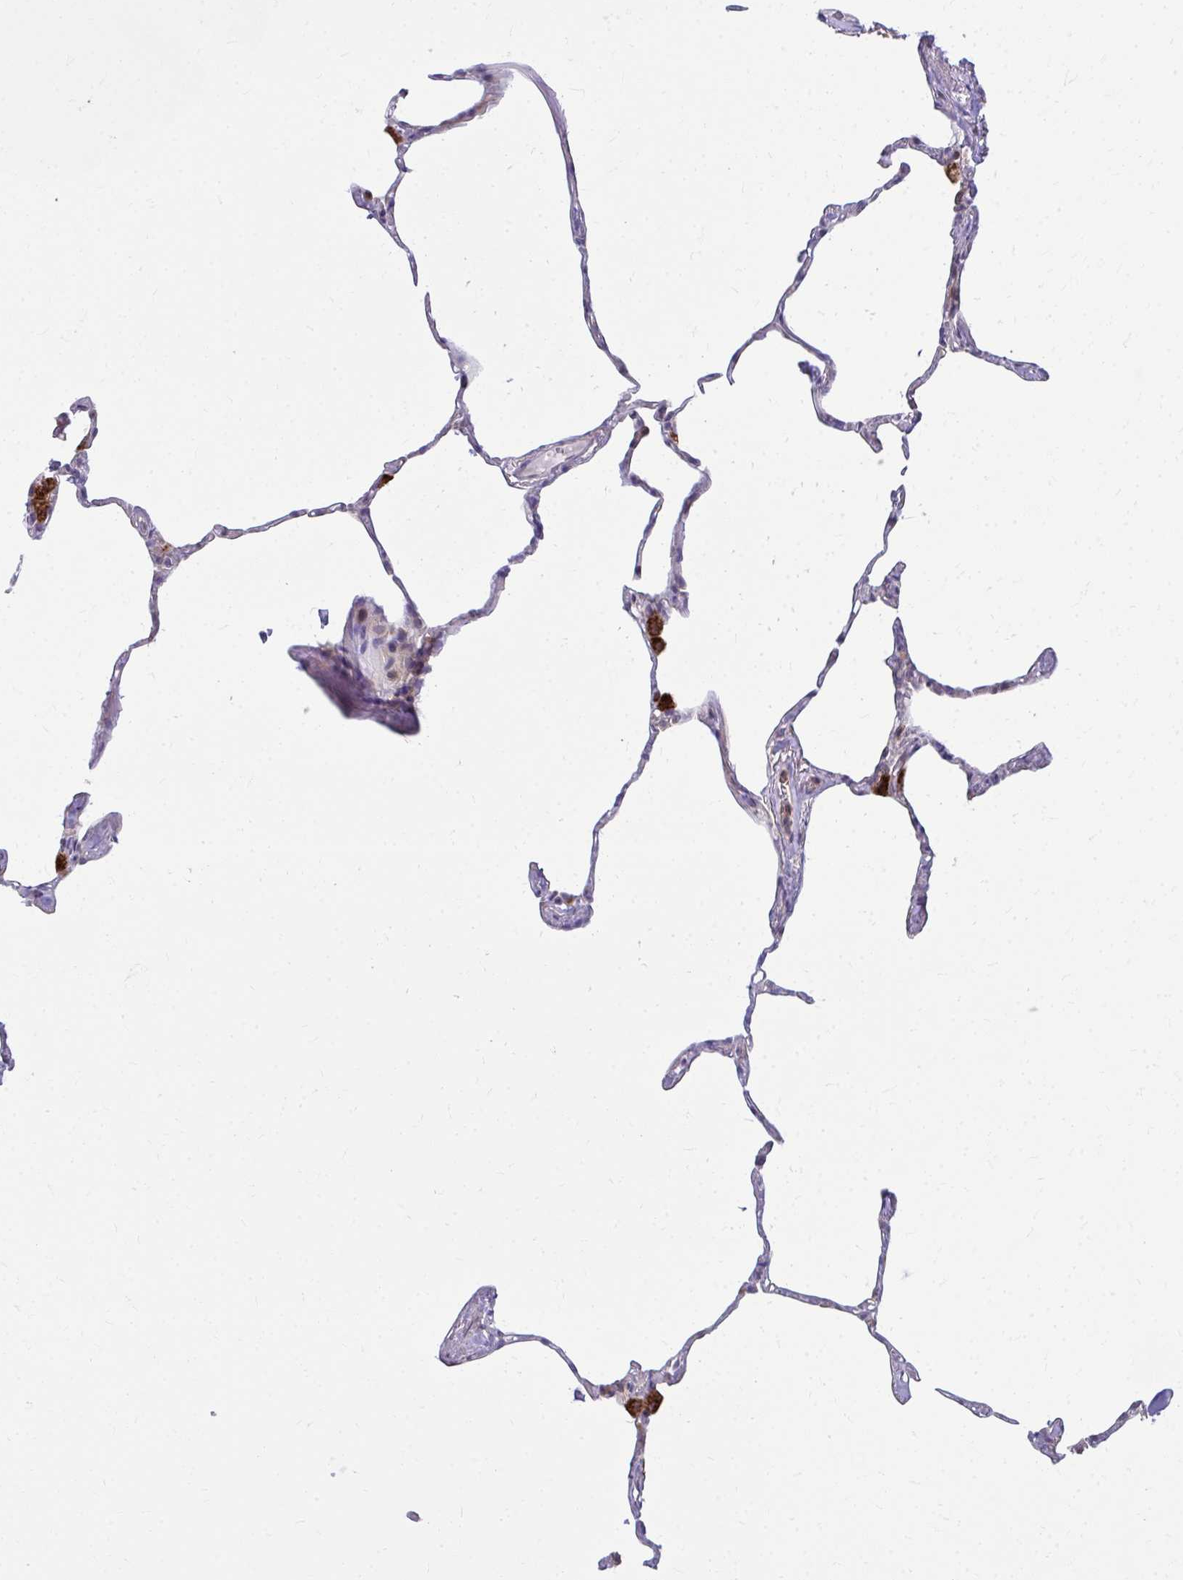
{"staining": {"intensity": "negative", "quantity": "none", "location": "none"}, "tissue": "lung", "cell_type": "Alveolar cells", "image_type": "normal", "snomed": [{"axis": "morphology", "description": "Normal tissue, NOS"}, {"axis": "topography", "description": "Lung"}], "caption": "Immunohistochemistry (IHC) photomicrograph of unremarkable human lung stained for a protein (brown), which exhibits no staining in alveolar cells. (Stains: DAB (3,3'-diaminobenzidine) immunohistochemistry (IHC) with hematoxylin counter stain, Microscopy: brightfield microscopy at high magnification).", "gene": "C16orf54", "patient": {"sex": "male", "age": 65}}